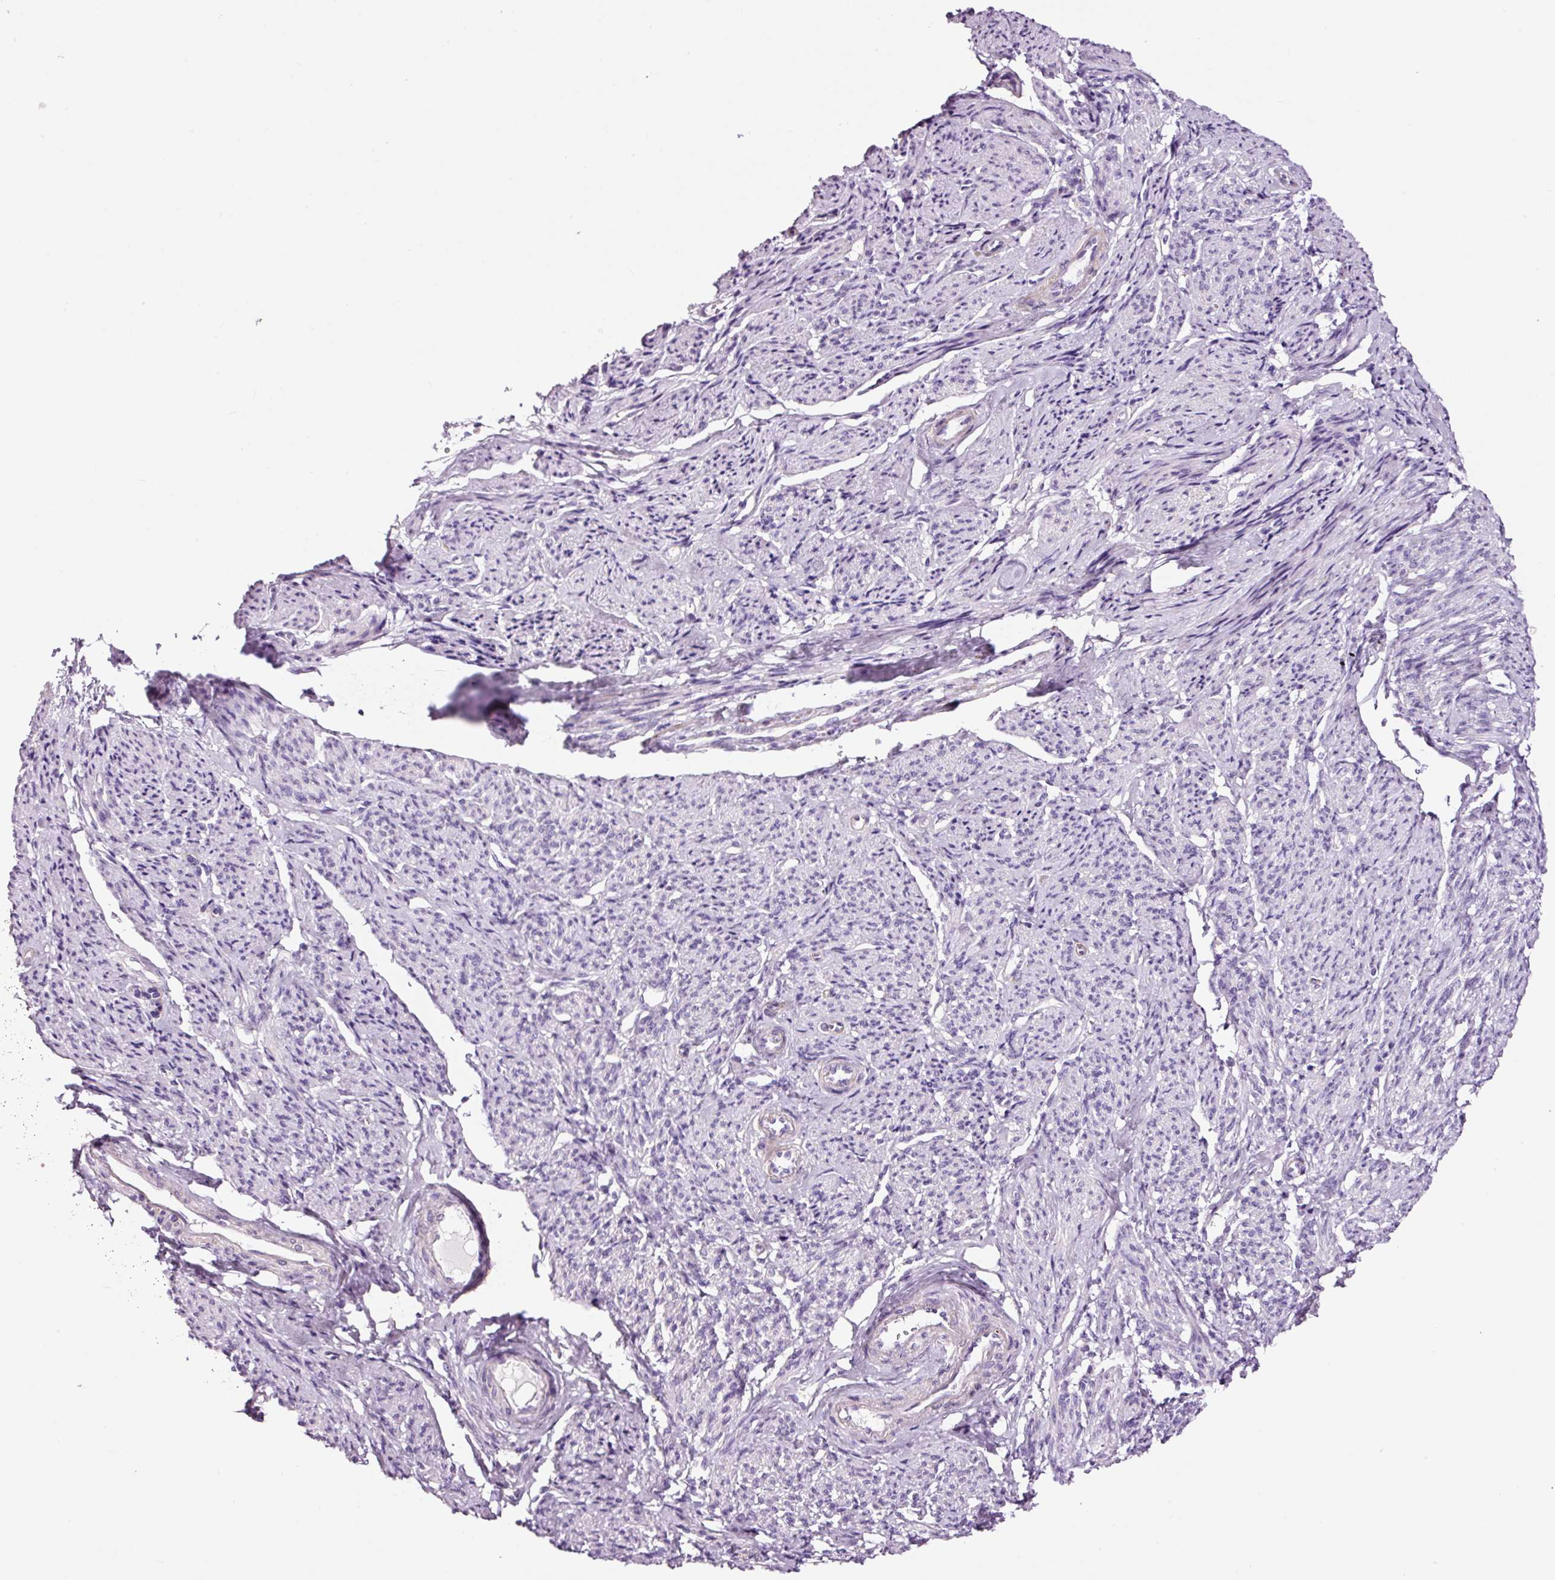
{"staining": {"intensity": "strong", "quantity": "<25%", "location": "cytoplasmic/membranous,nuclear"}, "tissue": "smooth muscle", "cell_type": "Smooth muscle cells", "image_type": "normal", "snomed": [{"axis": "morphology", "description": "Normal tissue, NOS"}, {"axis": "topography", "description": "Smooth muscle"}], "caption": "Smooth muscle stained with immunohistochemistry displays strong cytoplasmic/membranous,nuclear positivity in about <25% of smooth muscle cells.", "gene": "RTF2", "patient": {"sex": "female", "age": 65}}